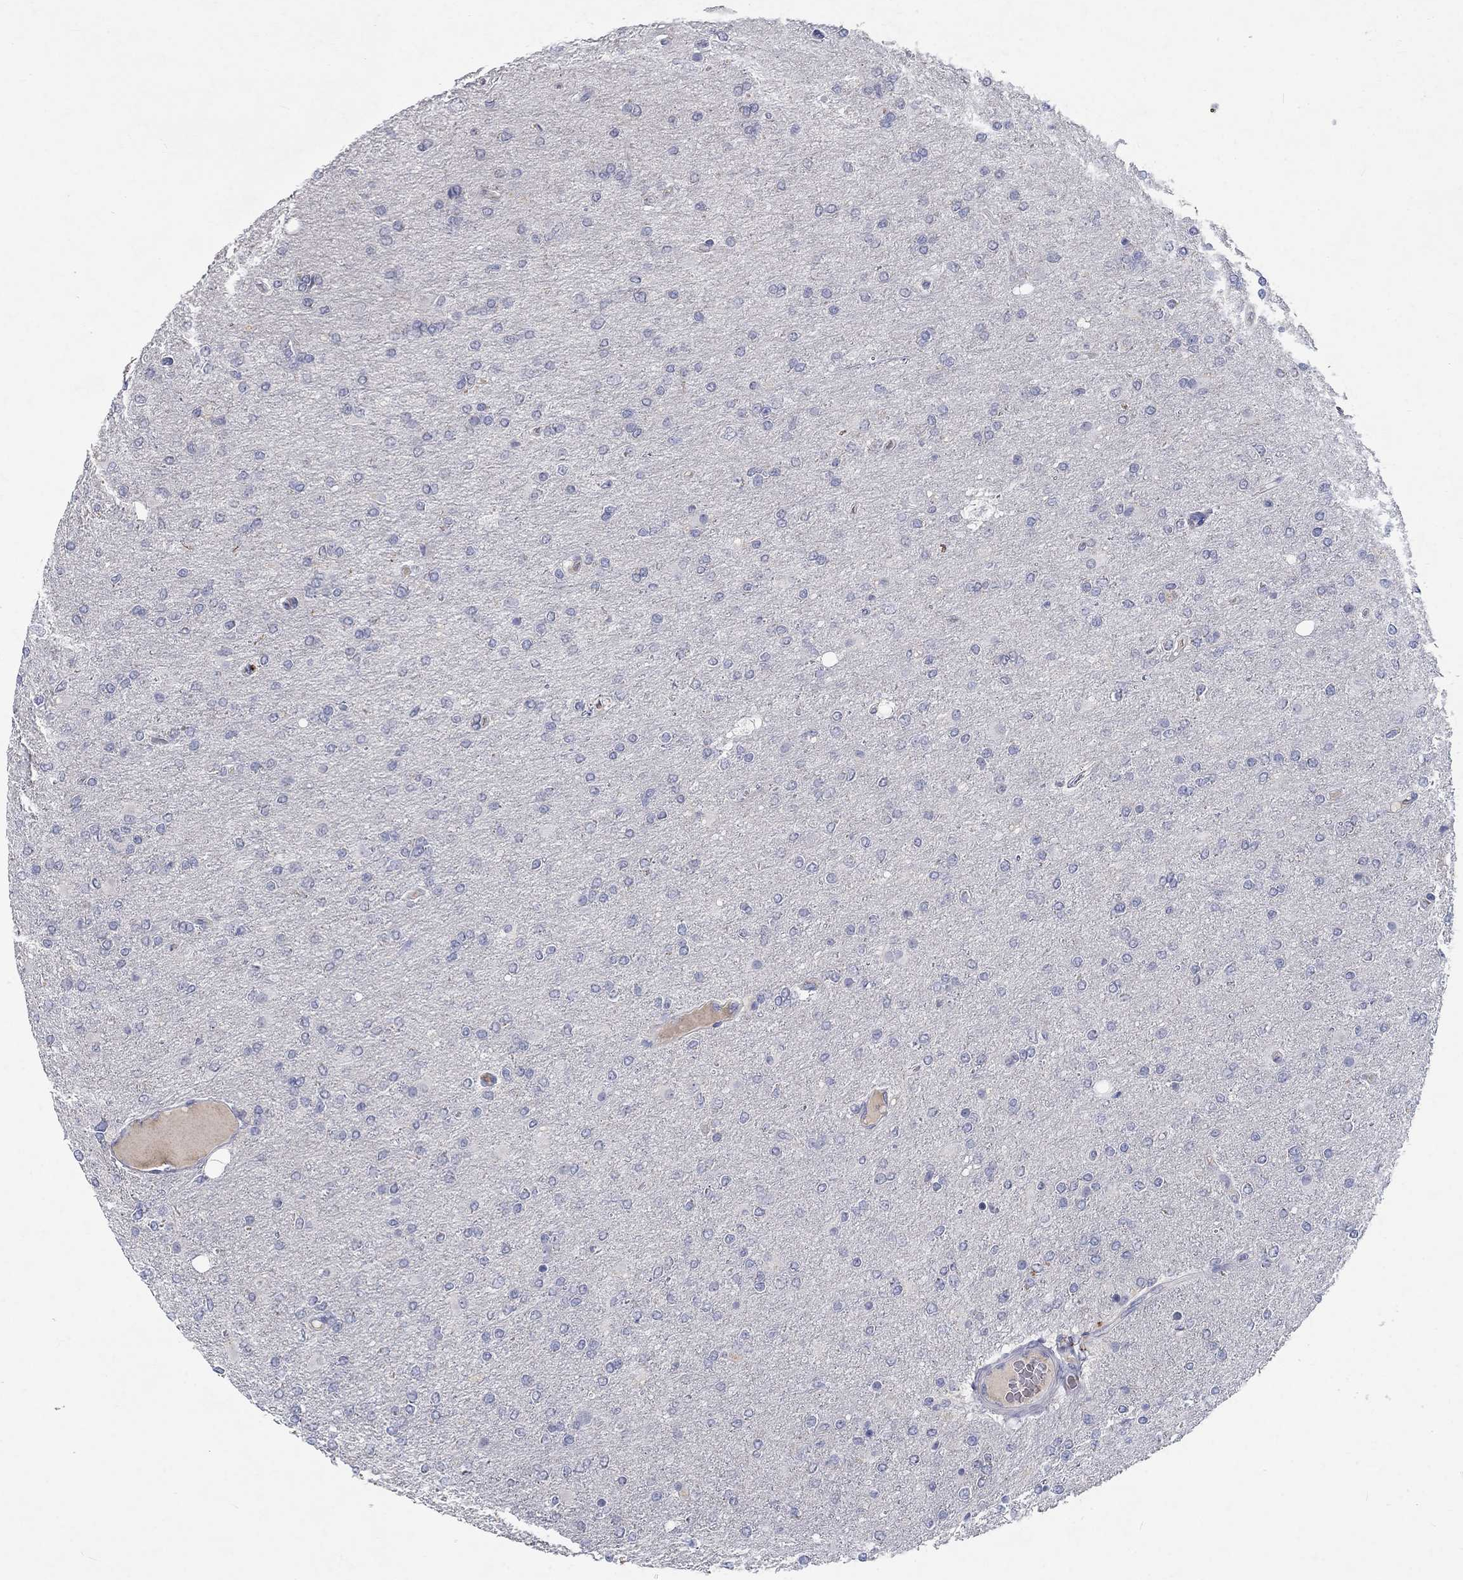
{"staining": {"intensity": "negative", "quantity": "none", "location": "none"}, "tissue": "glioma", "cell_type": "Tumor cells", "image_type": "cancer", "snomed": [{"axis": "morphology", "description": "Glioma, malignant, High grade"}, {"axis": "topography", "description": "Cerebral cortex"}], "caption": "Immunohistochemistry (IHC) histopathology image of neoplastic tissue: glioma stained with DAB (3,3'-diaminobenzidine) reveals no significant protein staining in tumor cells. (DAB (3,3'-diaminobenzidine) immunohistochemistry, high magnification).", "gene": "GZMA", "patient": {"sex": "male", "age": 70}}